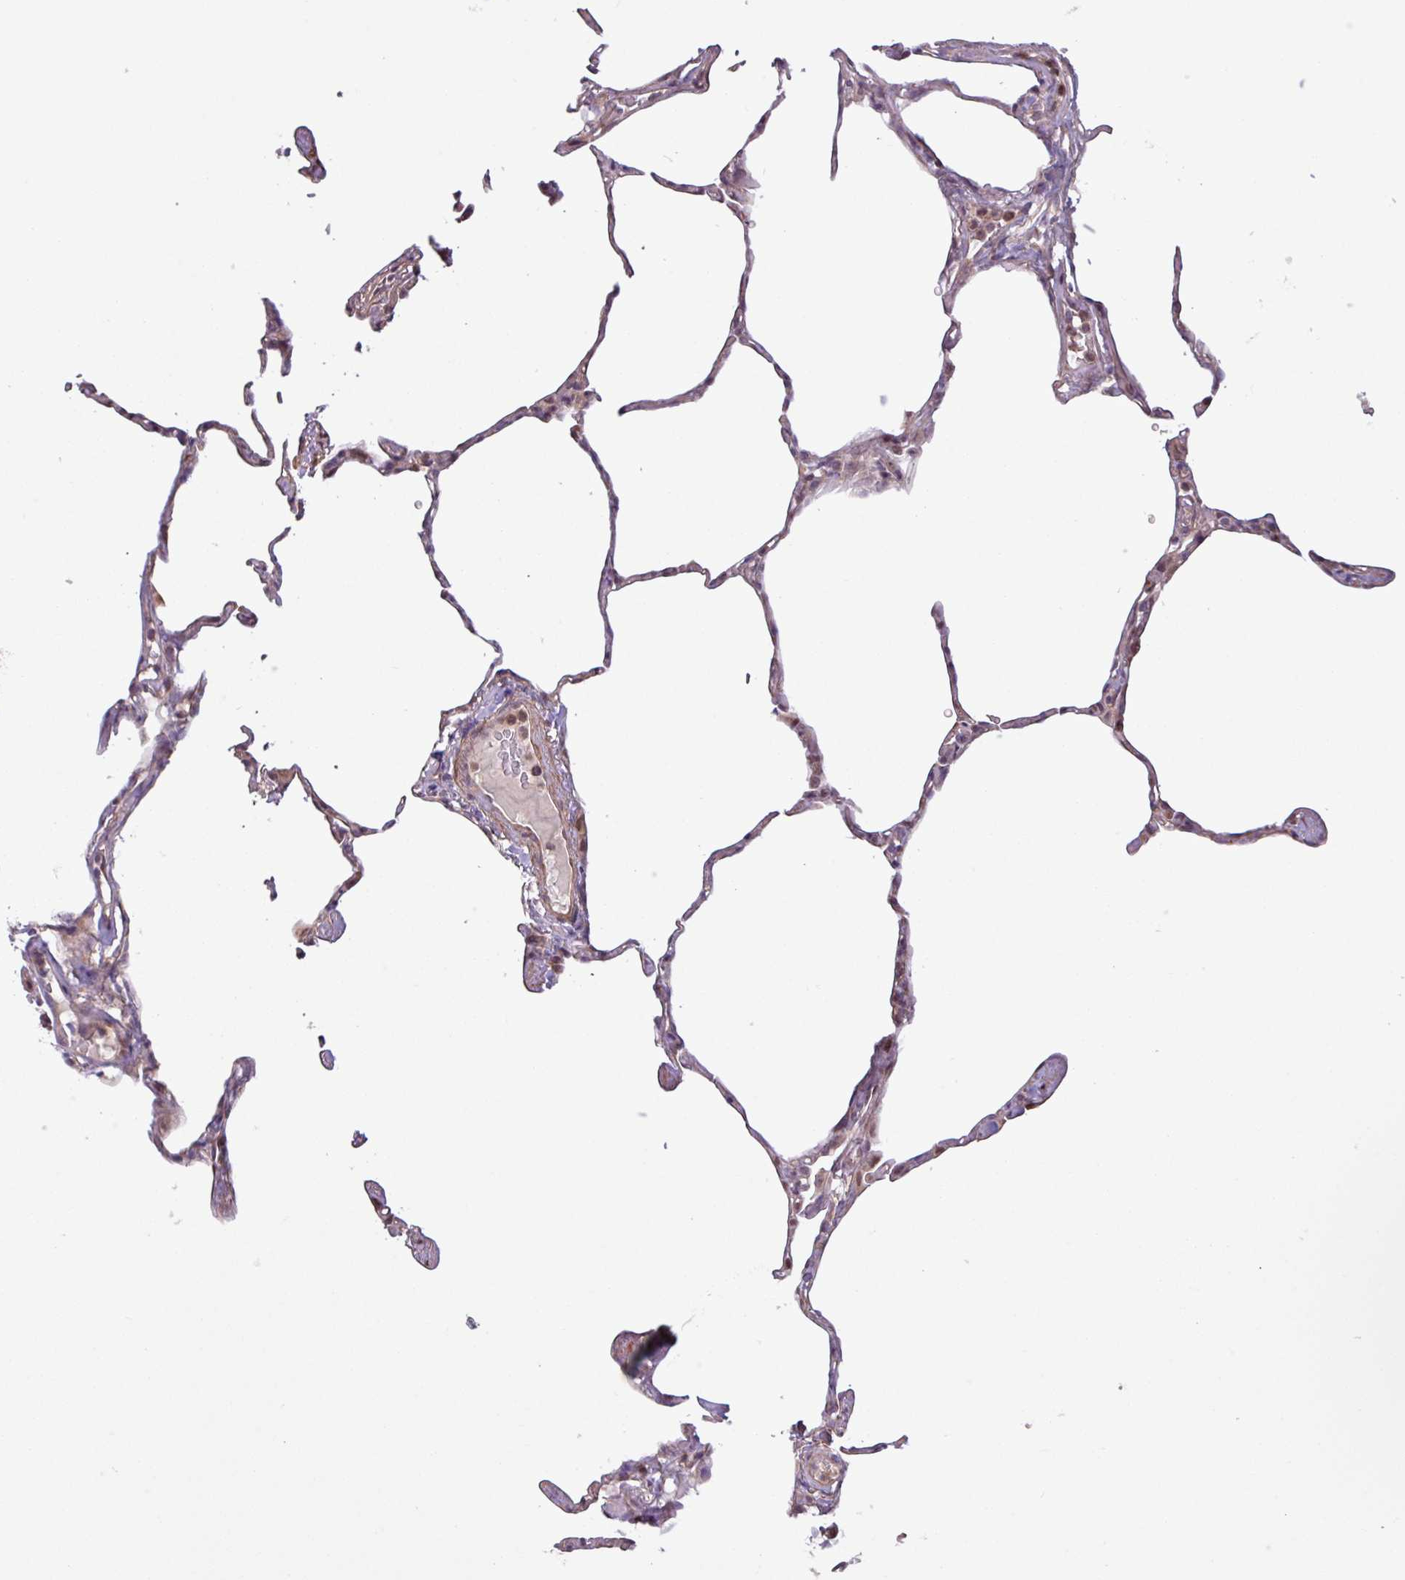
{"staining": {"intensity": "negative", "quantity": "none", "location": "none"}, "tissue": "lung", "cell_type": "Alveolar cells", "image_type": "normal", "snomed": [{"axis": "morphology", "description": "Normal tissue, NOS"}, {"axis": "topography", "description": "Lung"}], "caption": "Alveolar cells show no significant protein positivity in benign lung. (Immunohistochemistry (ihc), brightfield microscopy, high magnification).", "gene": "PDPR", "patient": {"sex": "male", "age": 65}}